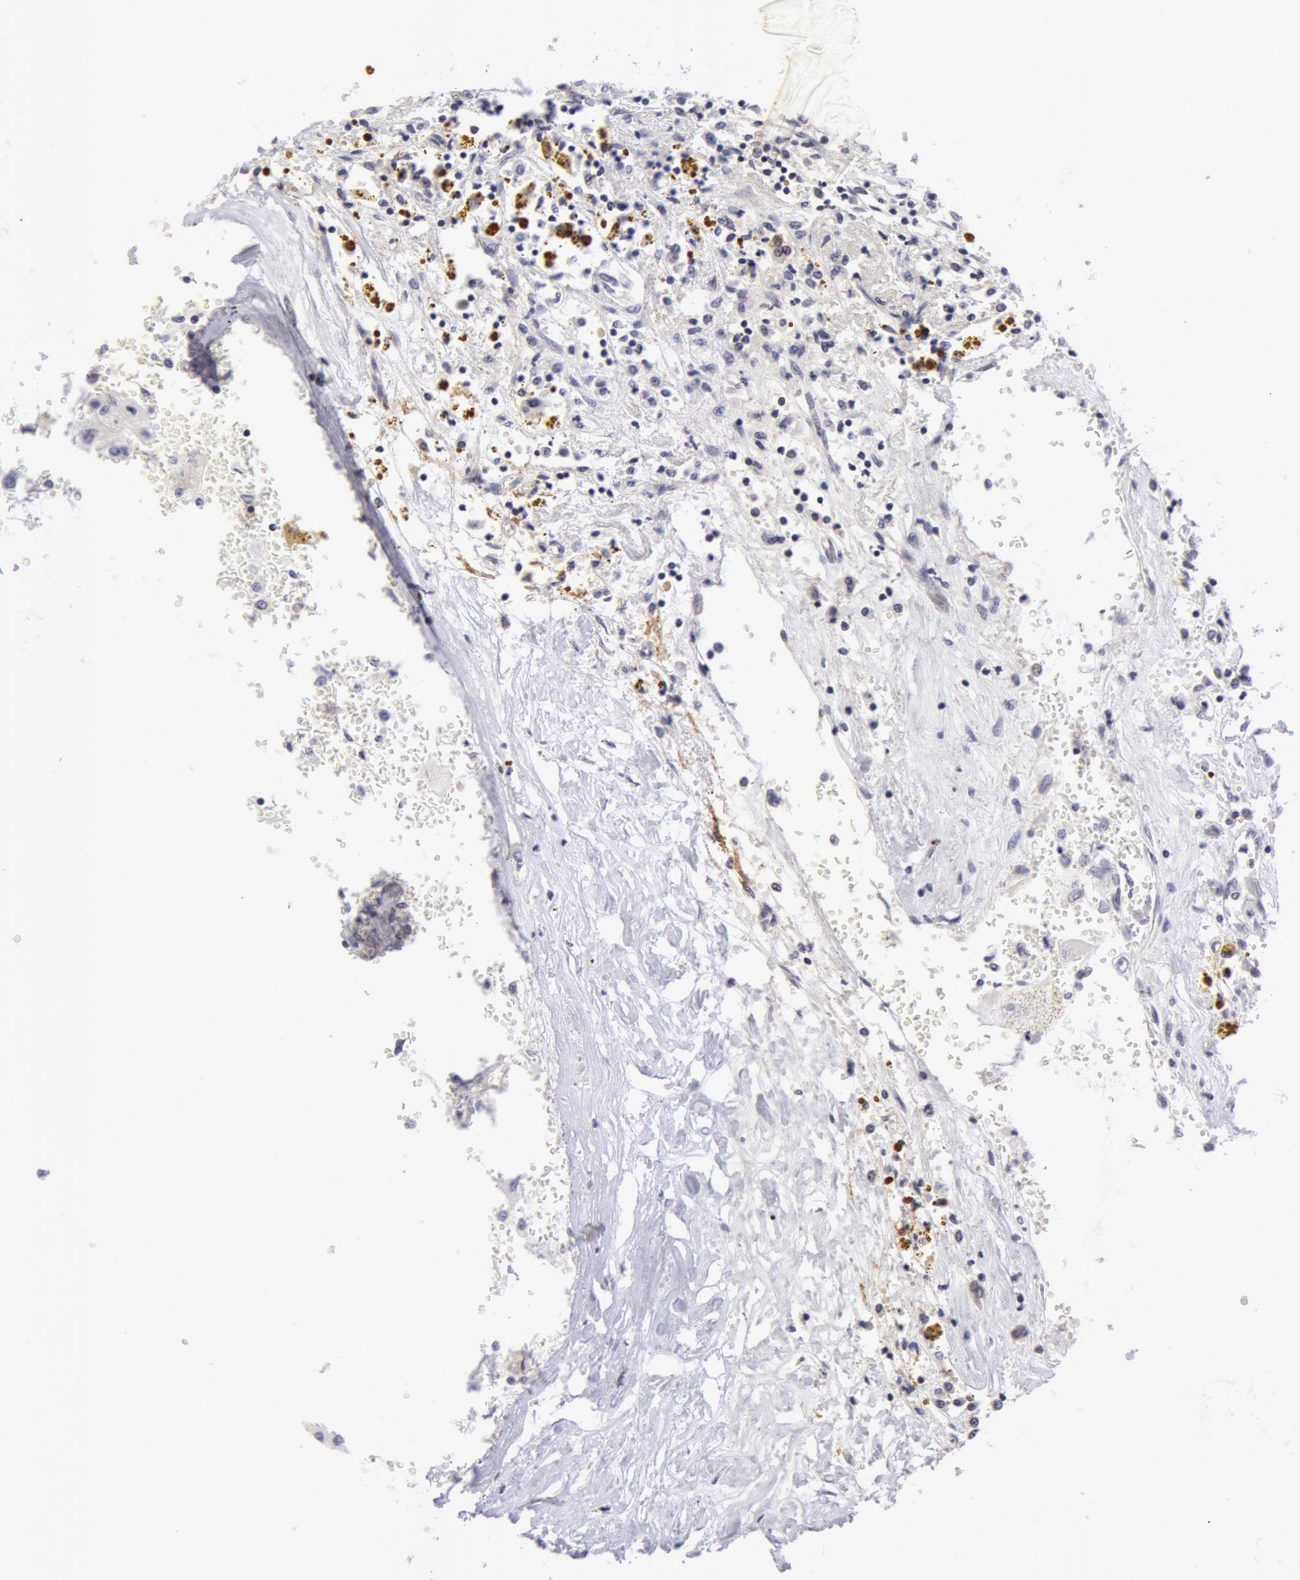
{"staining": {"intensity": "negative", "quantity": "none", "location": "none"}, "tissue": "renal cancer", "cell_type": "Tumor cells", "image_type": "cancer", "snomed": [{"axis": "morphology", "description": "Adenocarcinoma, NOS"}, {"axis": "topography", "description": "Kidney"}], "caption": "There is no significant staining in tumor cells of renal cancer (adenocarcinoma). (Brightfield microscopy of DAB immunohistochemistry (IHC) at high magnification).", "gene": "NLGN4X", "patient": {"sex": "male", "age": 78}}